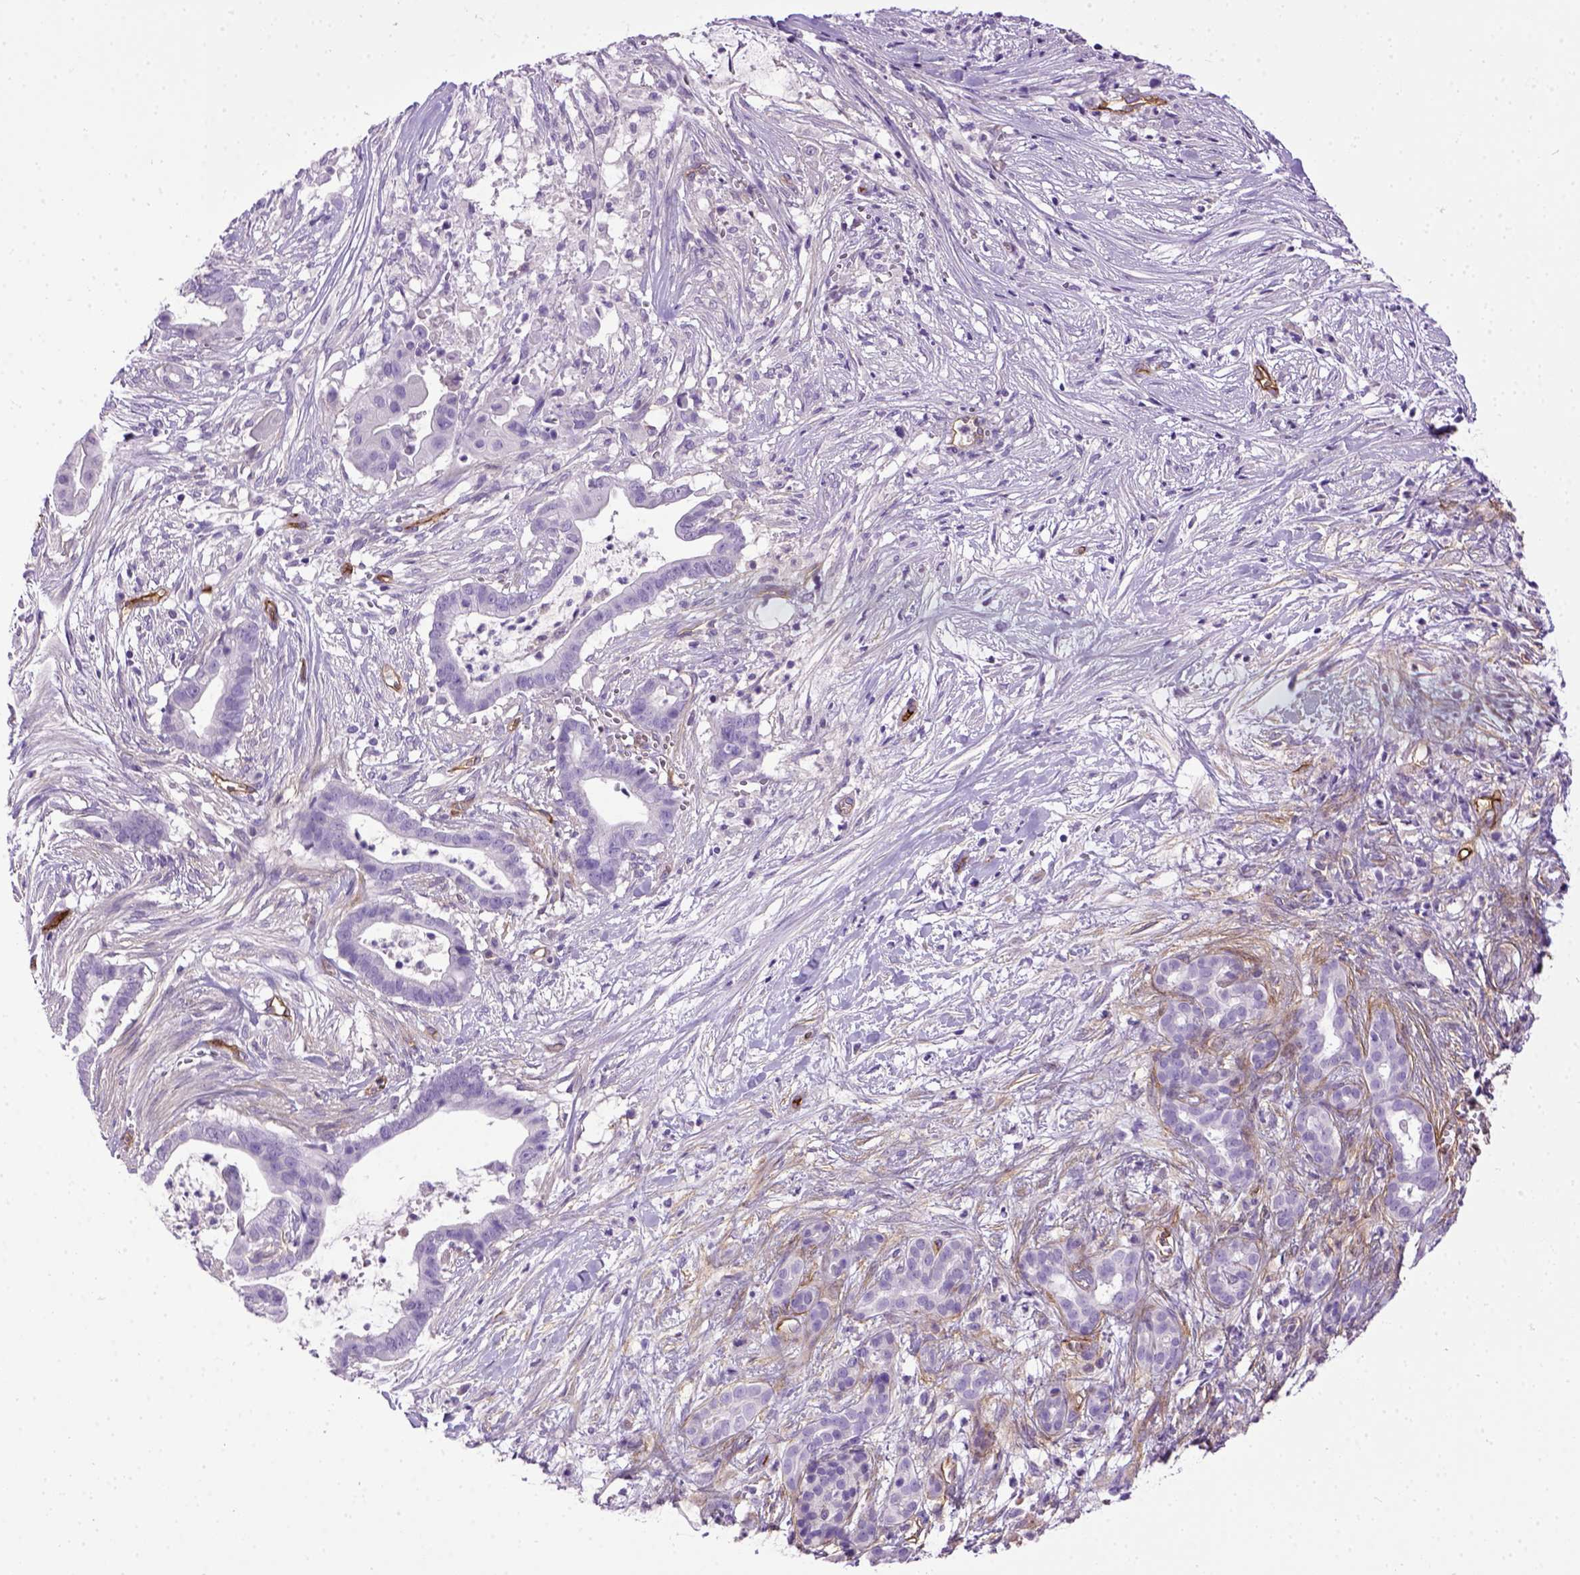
{"staining": {"intensity": "negative", "quantity": "none", "location": "none"}, "tissue": "pancreatic cancer", "cell_type": "Tumor cells", "image_type": "cancer", "snomed": [{"axis": "morphology", "description": "Adenocarcinoma, NOS"}, {"axis": "topography", "description": "Pancreas"}], "caption": "A micrograph of human pancreatic cancer is negative for staining in tumor cells. (Immunohistochemistry, brightfield microscopy, high magnification).", "gene": "ENG", "patient": {"sex": "male", "age": 61}}